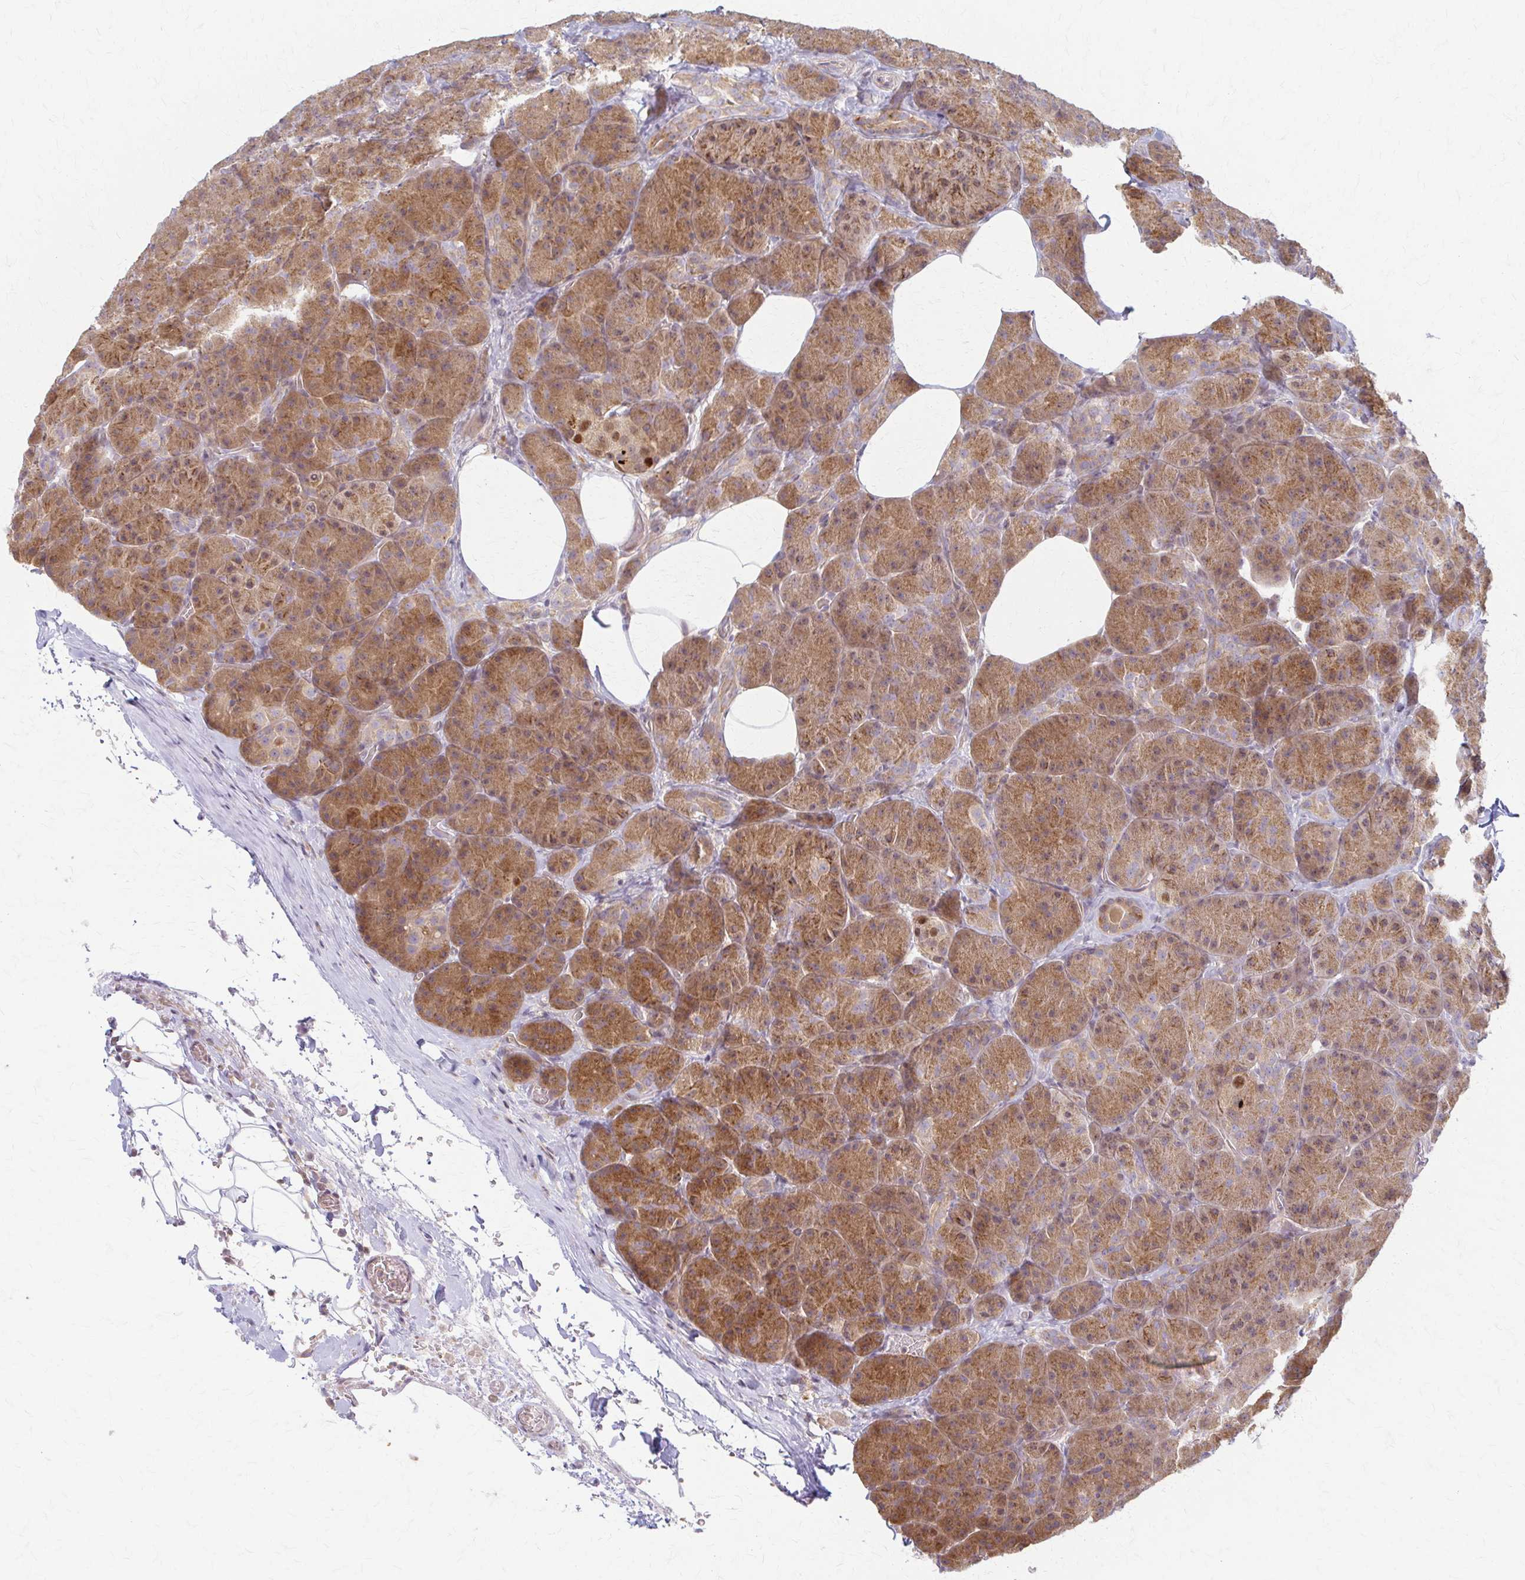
{"staining": {"intensity": "strong", "quantity": "25%-75%", "location": "cytoplasmic/membranous"}, "tissue": "pancreas", "cell_type": "Exocrine glandular cells", "image_type": "normal", "snomed": [{"axis": "morphology", "description": "Normal tissue, NOS"}, {"axis": "topography", "description": "Pancreas"}], "caption": "The histopathology image shows a brown stain indicating the presence of a protein in the cytoplasmic/membranous of exocrine glandular cells in pancreas.", "gene": "ARHGAP35", "patient": {"sex": "male", "age": 57}}